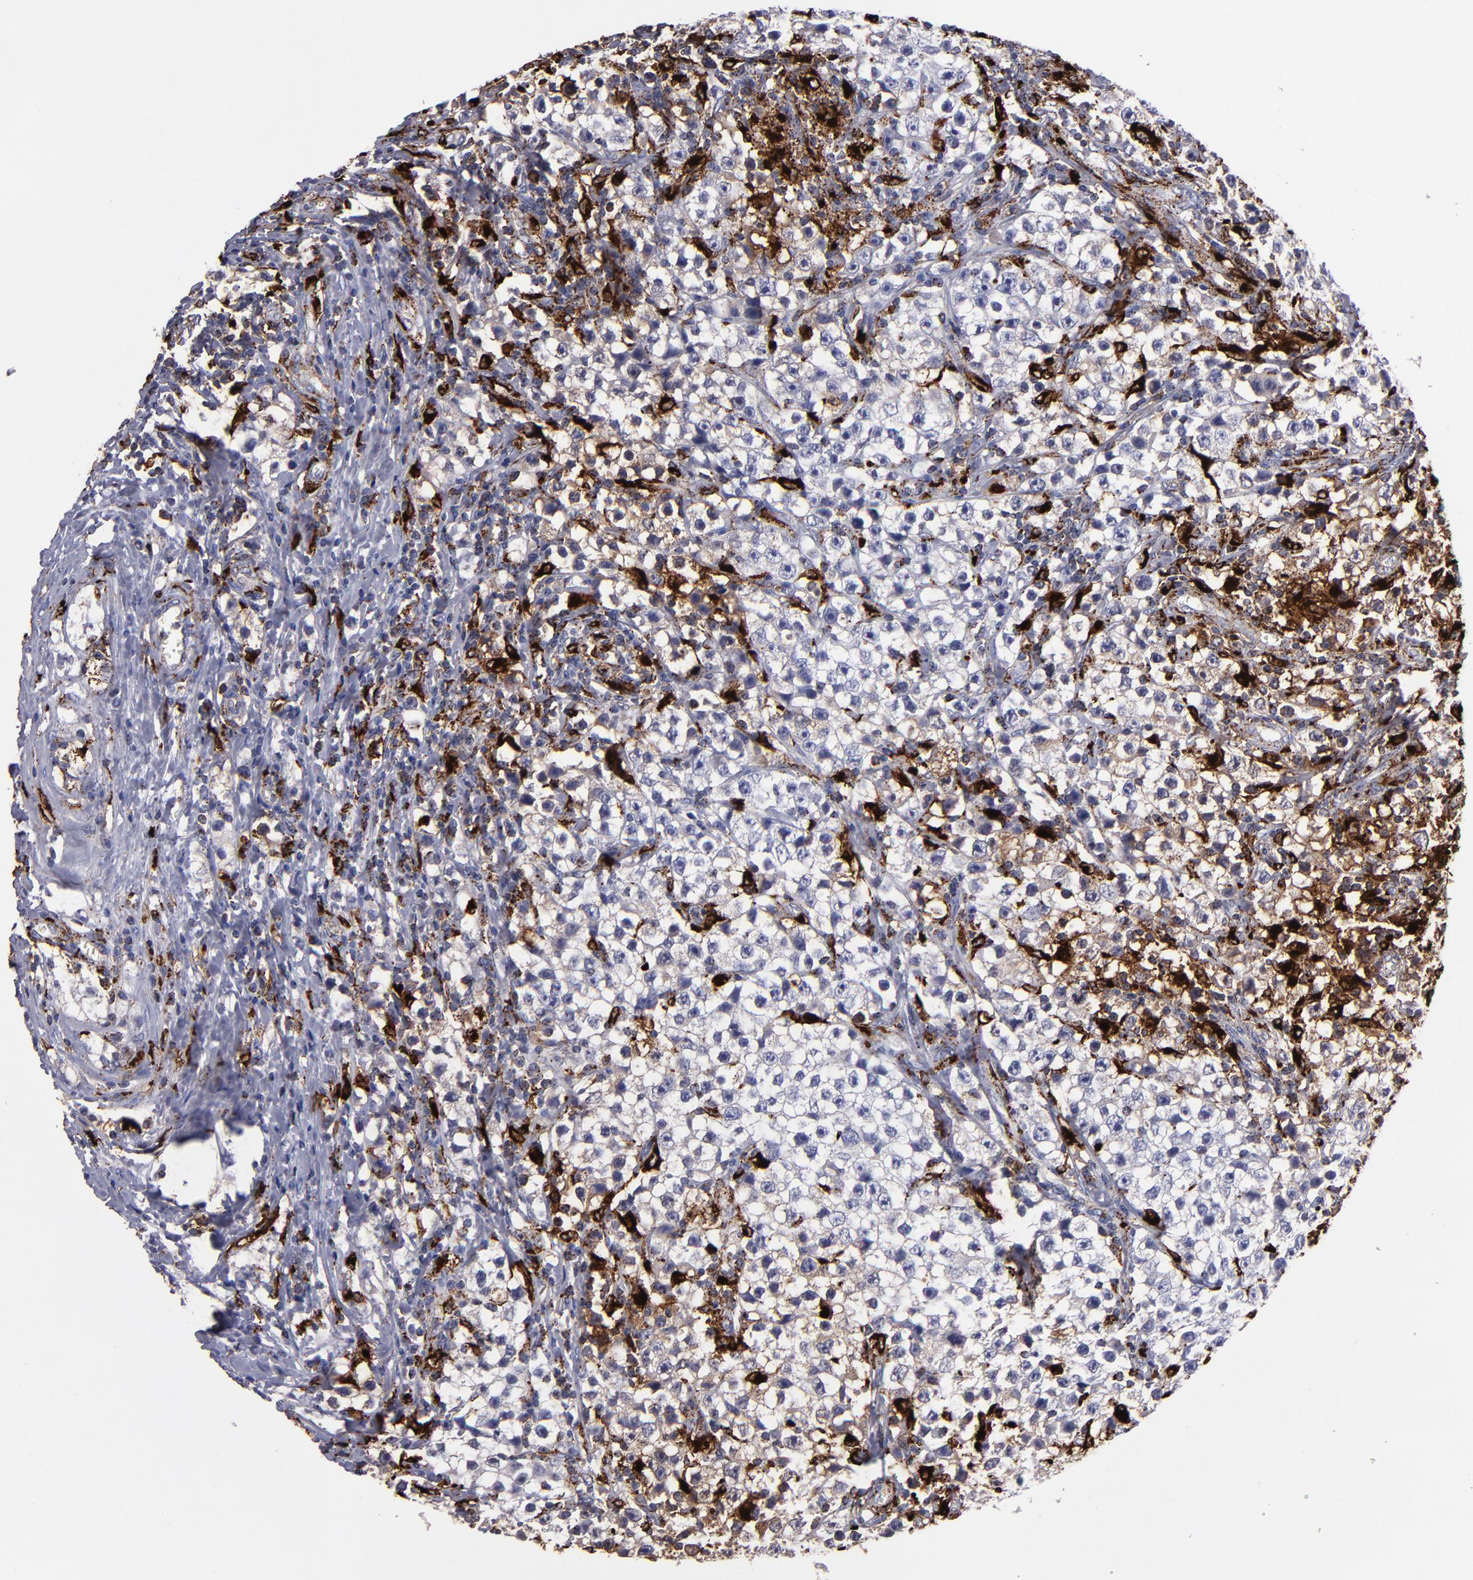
{"staining": {"intensity": "negative", "quantity": "none", "location": "none"}, "tissue": "testis cancer", "cell_type": "Tumor cells", "image_type": "cancer", "snomed": [{"axis": "morphology", "description": "Seminoma, NOS"}, {"axis": "topography", "description": "Testis"}], "caption": "DAB immunohistochemical staining of testis cancer shows no significant positivity in tumor cells. (DAB (3,3'-diaminobenzidine) immunohistochemistry (IHC) visualized using brightfield microscopy, high magnification).", "gene": "CTSS", "patient": {"sex": "male", "age": 35}}